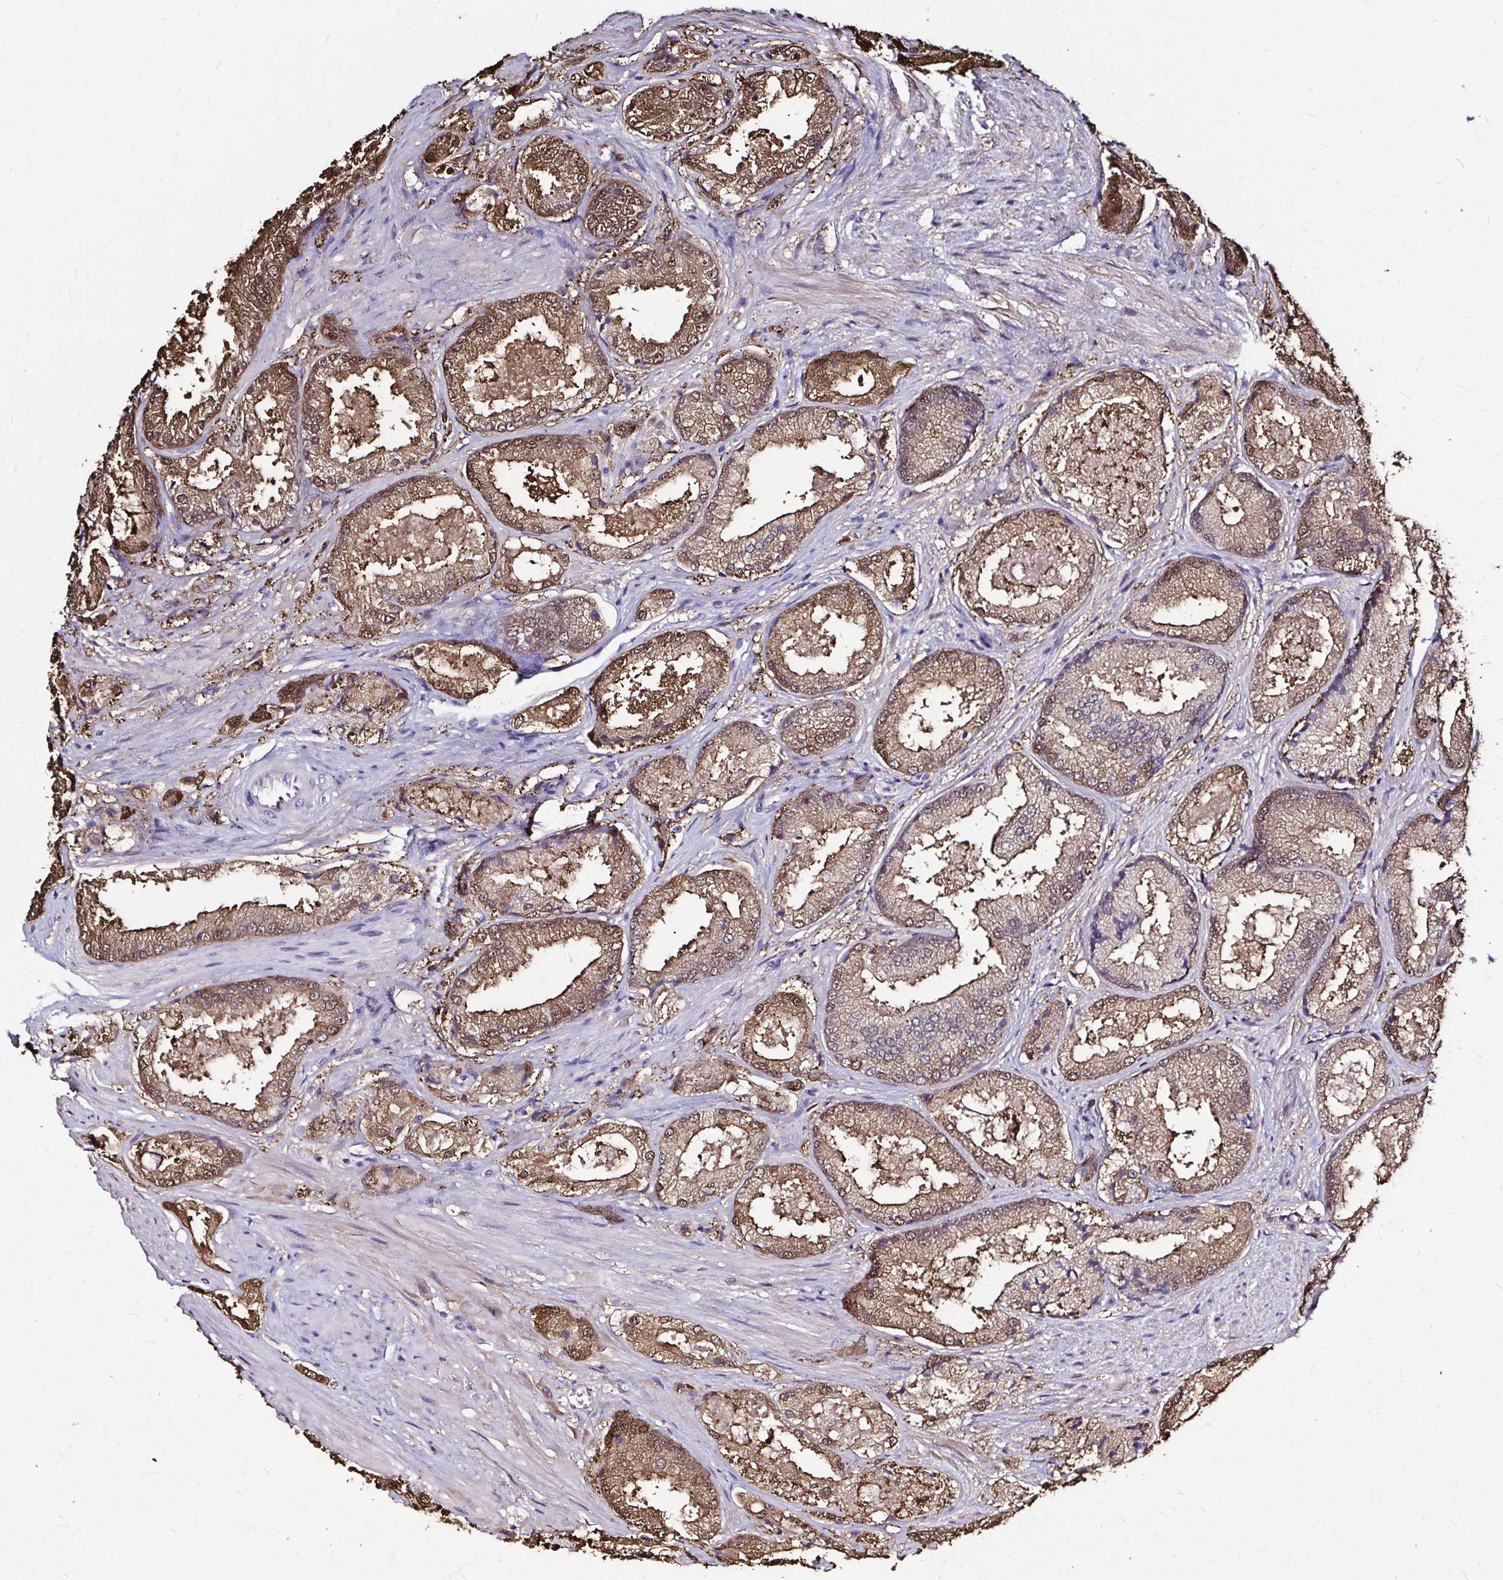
{"staining": {"intensity": "moderate", "quantity": ">75%", "location": "cytoplasmic/membranous,nuclear"}, "tissue": "prostate cancer", "cell_type": "Tumor cells", "image_type": "cancer", "snomed": [{"axis": "morphology", "description": "Adenocarcinoma, High grade"}, {"axis": "topography", "description": "Prostate"}], "caption": "DAB (3,3'-diaminobenzidine) immunohistochemical staining of prostate cancer displays moderate cytoplasmic/membranous and nuclear protein expression in about >75% of tumor cells. (brown staining indicates protein expression, while blue staining denotes nuclei).", "gene": "IDH1", "patient": {"sex": "male", "age": 68}}